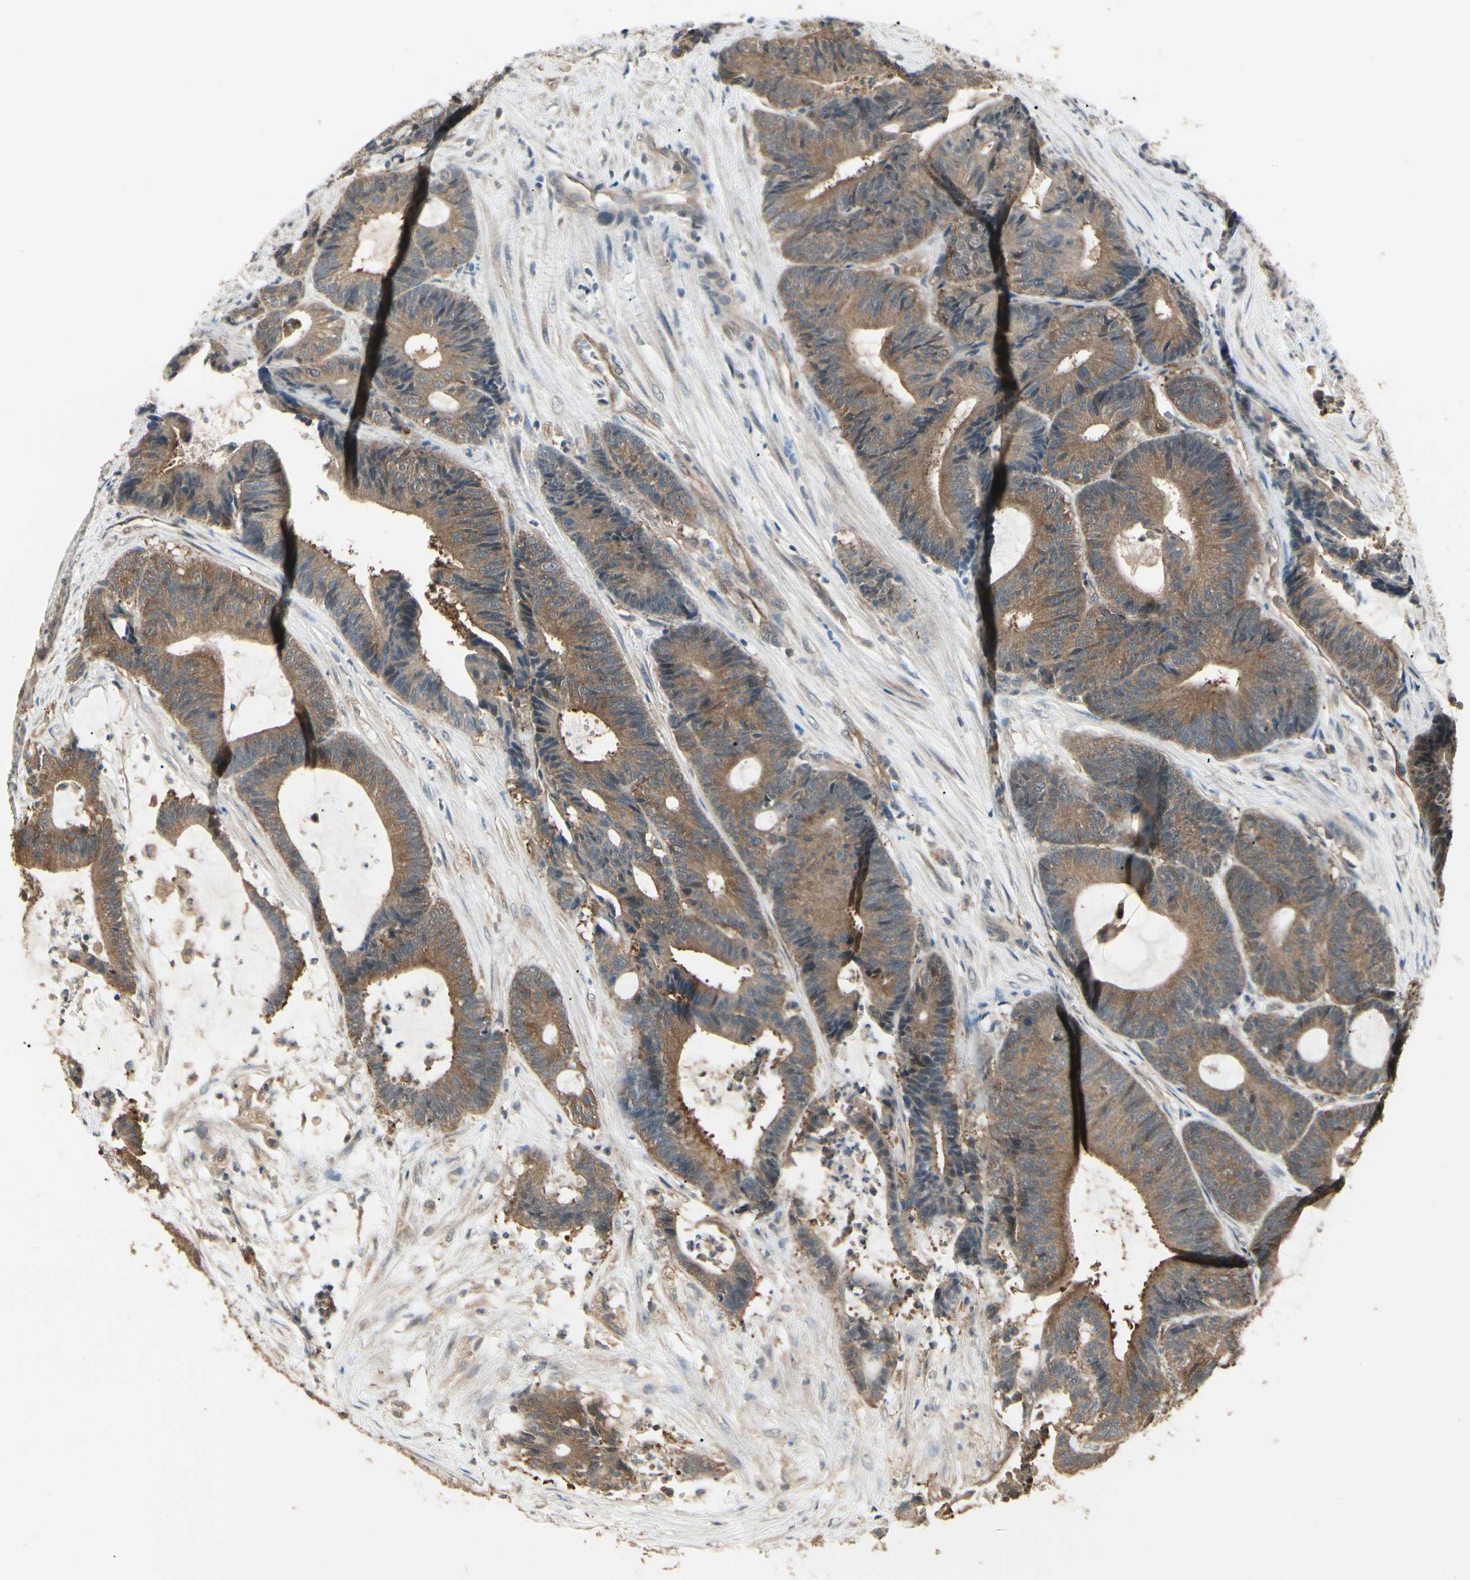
{"staining": {"intensity": "moderate", "quantity": ">75%", "location": "cytoplasmic/membranous"}, "tissue": "colorectal cancer", "cell_type": "Tumor cells", "image_type": "cancer", "snomed": [{"axis": "morphology", "description": "Adenocarcinoma, NOS"}, {"axis": "topography", "description": "Colon"}], "caption": "Immunohistochemistry (IHC) staining of colorectal cancer (adenocarcinoma), which displays medium levels of moderate cytoplasmic/membranous staining in approximately >75% of tumor cells indicating moderate cytoplasmic/membranous protein positivity. The staining was performed using DAB (brown) for protein detection and nuclei were counterstained in hematoxylin (blue).", "gene": "CCT7", "patient": {"sex": "female", "age": 84}}